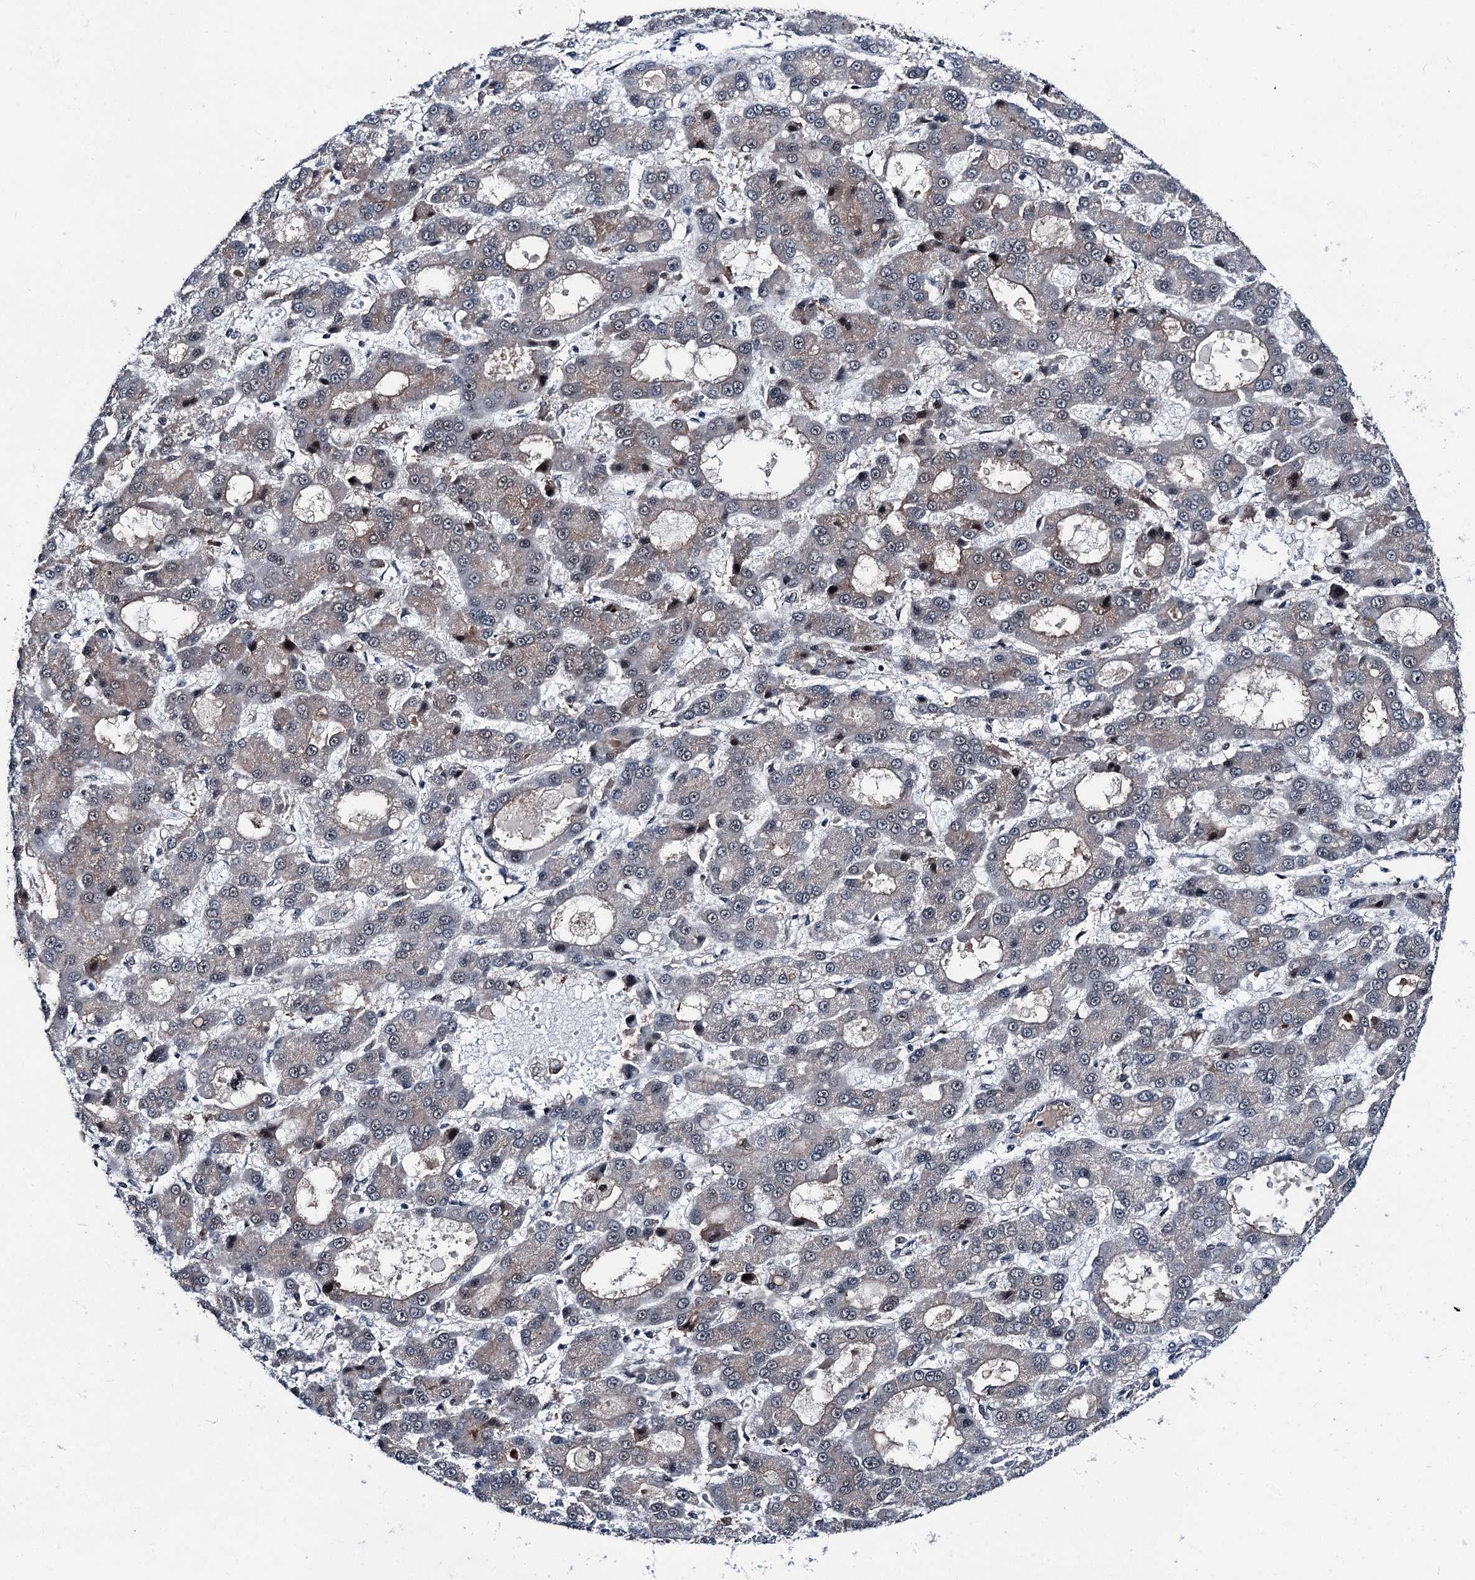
{"staining": {"intensity": "weak", "quantity": "<25%", "location": "nuclear"}, "tissue": "liver cancer", "cell_type": "Tumor cells", "image_type": "cancer", "snomed": [{"axis": "morphology", "description": "Carcinoma, Hepatocellular, NOS"}, {"axis": "topography", "description": "Liver"}], "caption": "High magnification brightfield microscopy of liver hepatocellular carcinoma stained with DAB (3,3'-diaminobenzidine) (brown) and counterstained with hematoxylin (blue): tumor cells show no significant positivity. (Immunohistochemistry (ihc), brightfield microscopy, high magnification).", "gene": "PSMD13", "patient": {"sex": "male", "age": 70}}